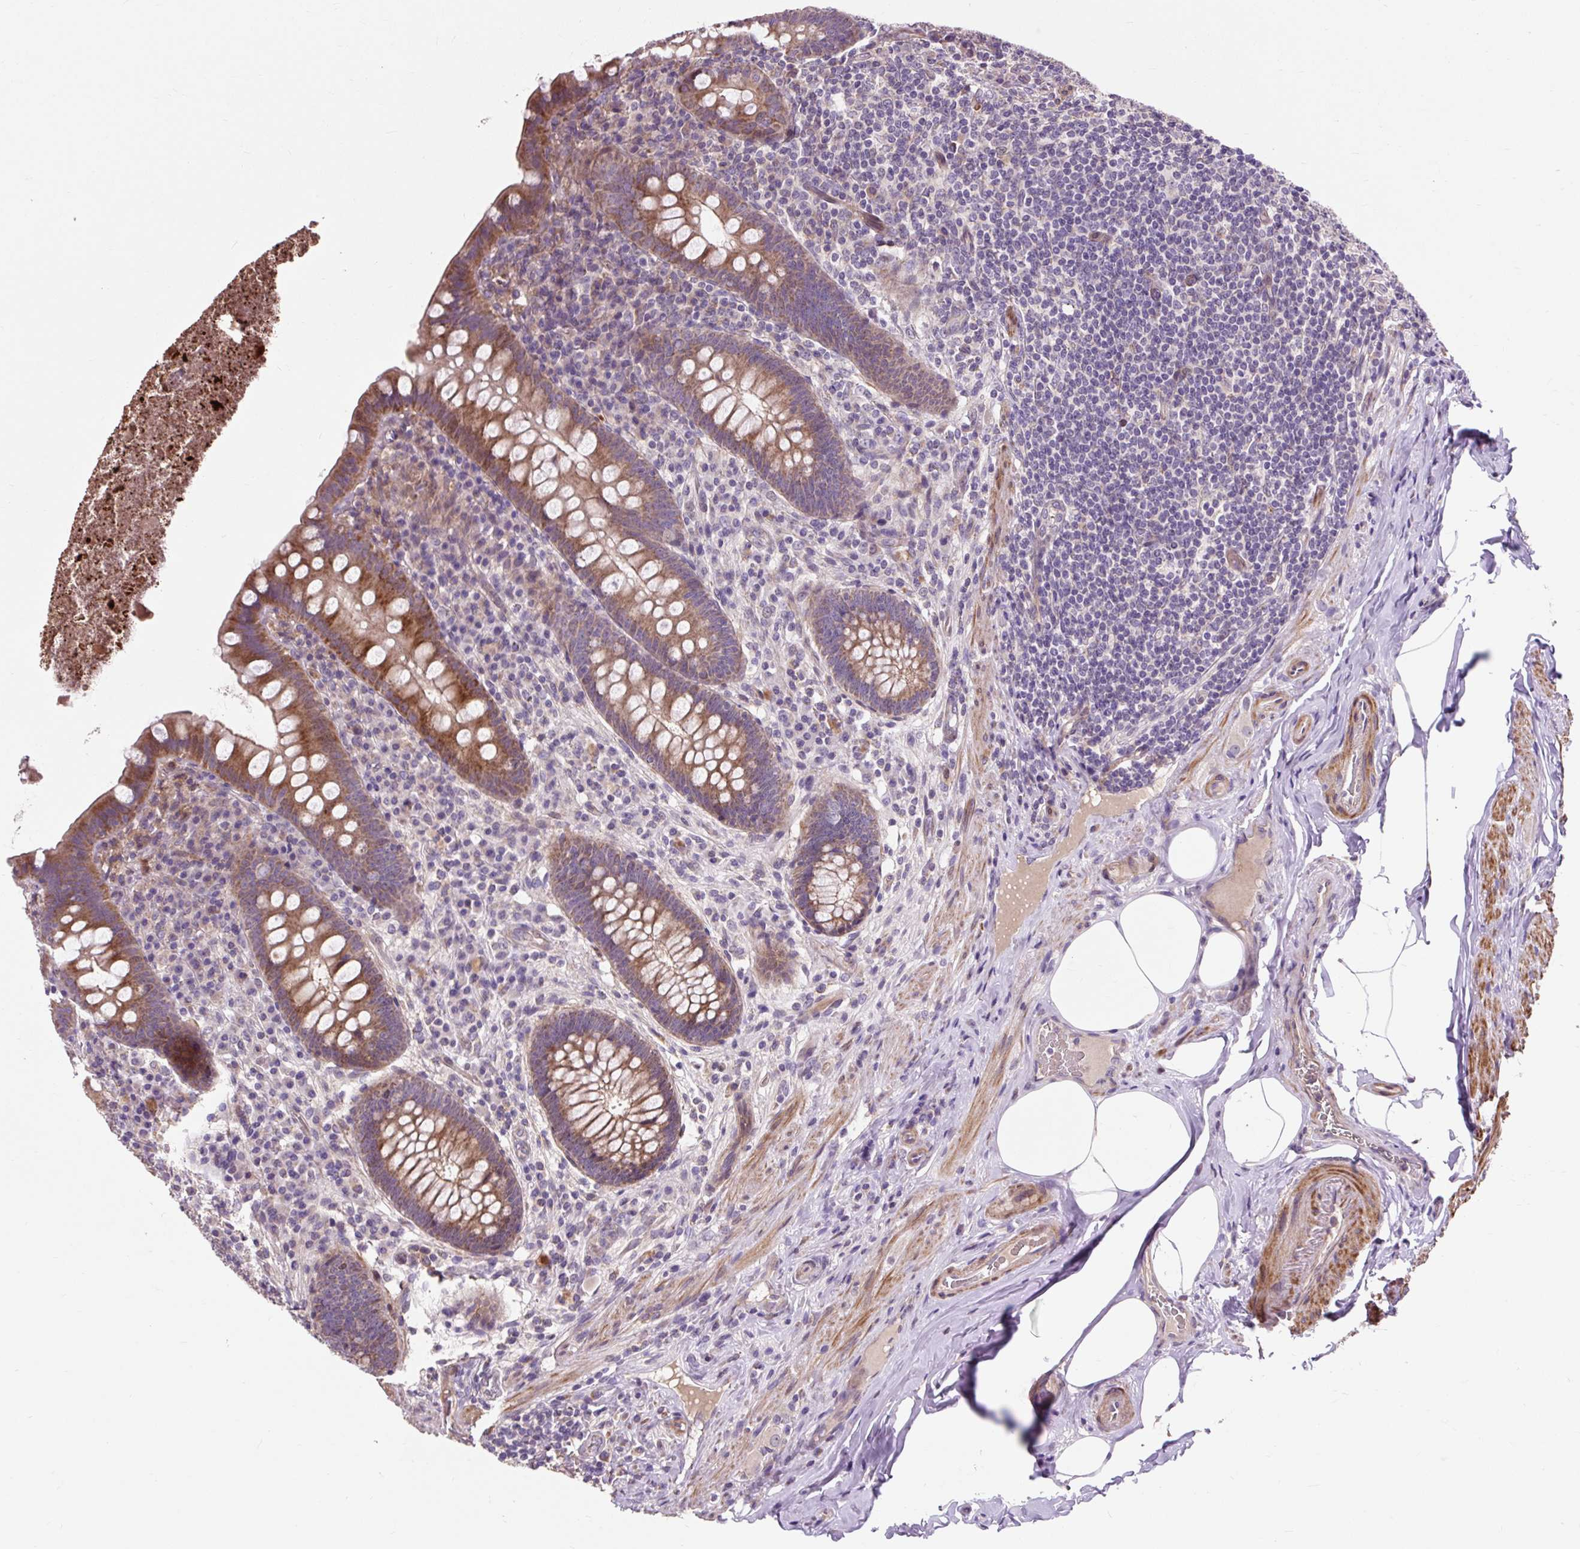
{"staining": {"intensity": "moderate", "quantity": ">75%", "location": "cytoplasmic/membranous"}, "tissue": "appendix", "cell_type": "Glandular cells", "image_type": "normal", "snomed": [{"axis": "morphology", "description": "Normal tissue, NOS"}, {"axis": "topography", "description": "Appendix"}], "caption": "Immunohistochemical staining of benign appendix reveals medium levels of moderate cytoplasmic/membranous staining in approximately >75% of glandular cells. (DAB IHC with brightfield microscopy, high magnification).", "gene": "PRIMPOL", "patient": {"sex": "male", "age": 71}}